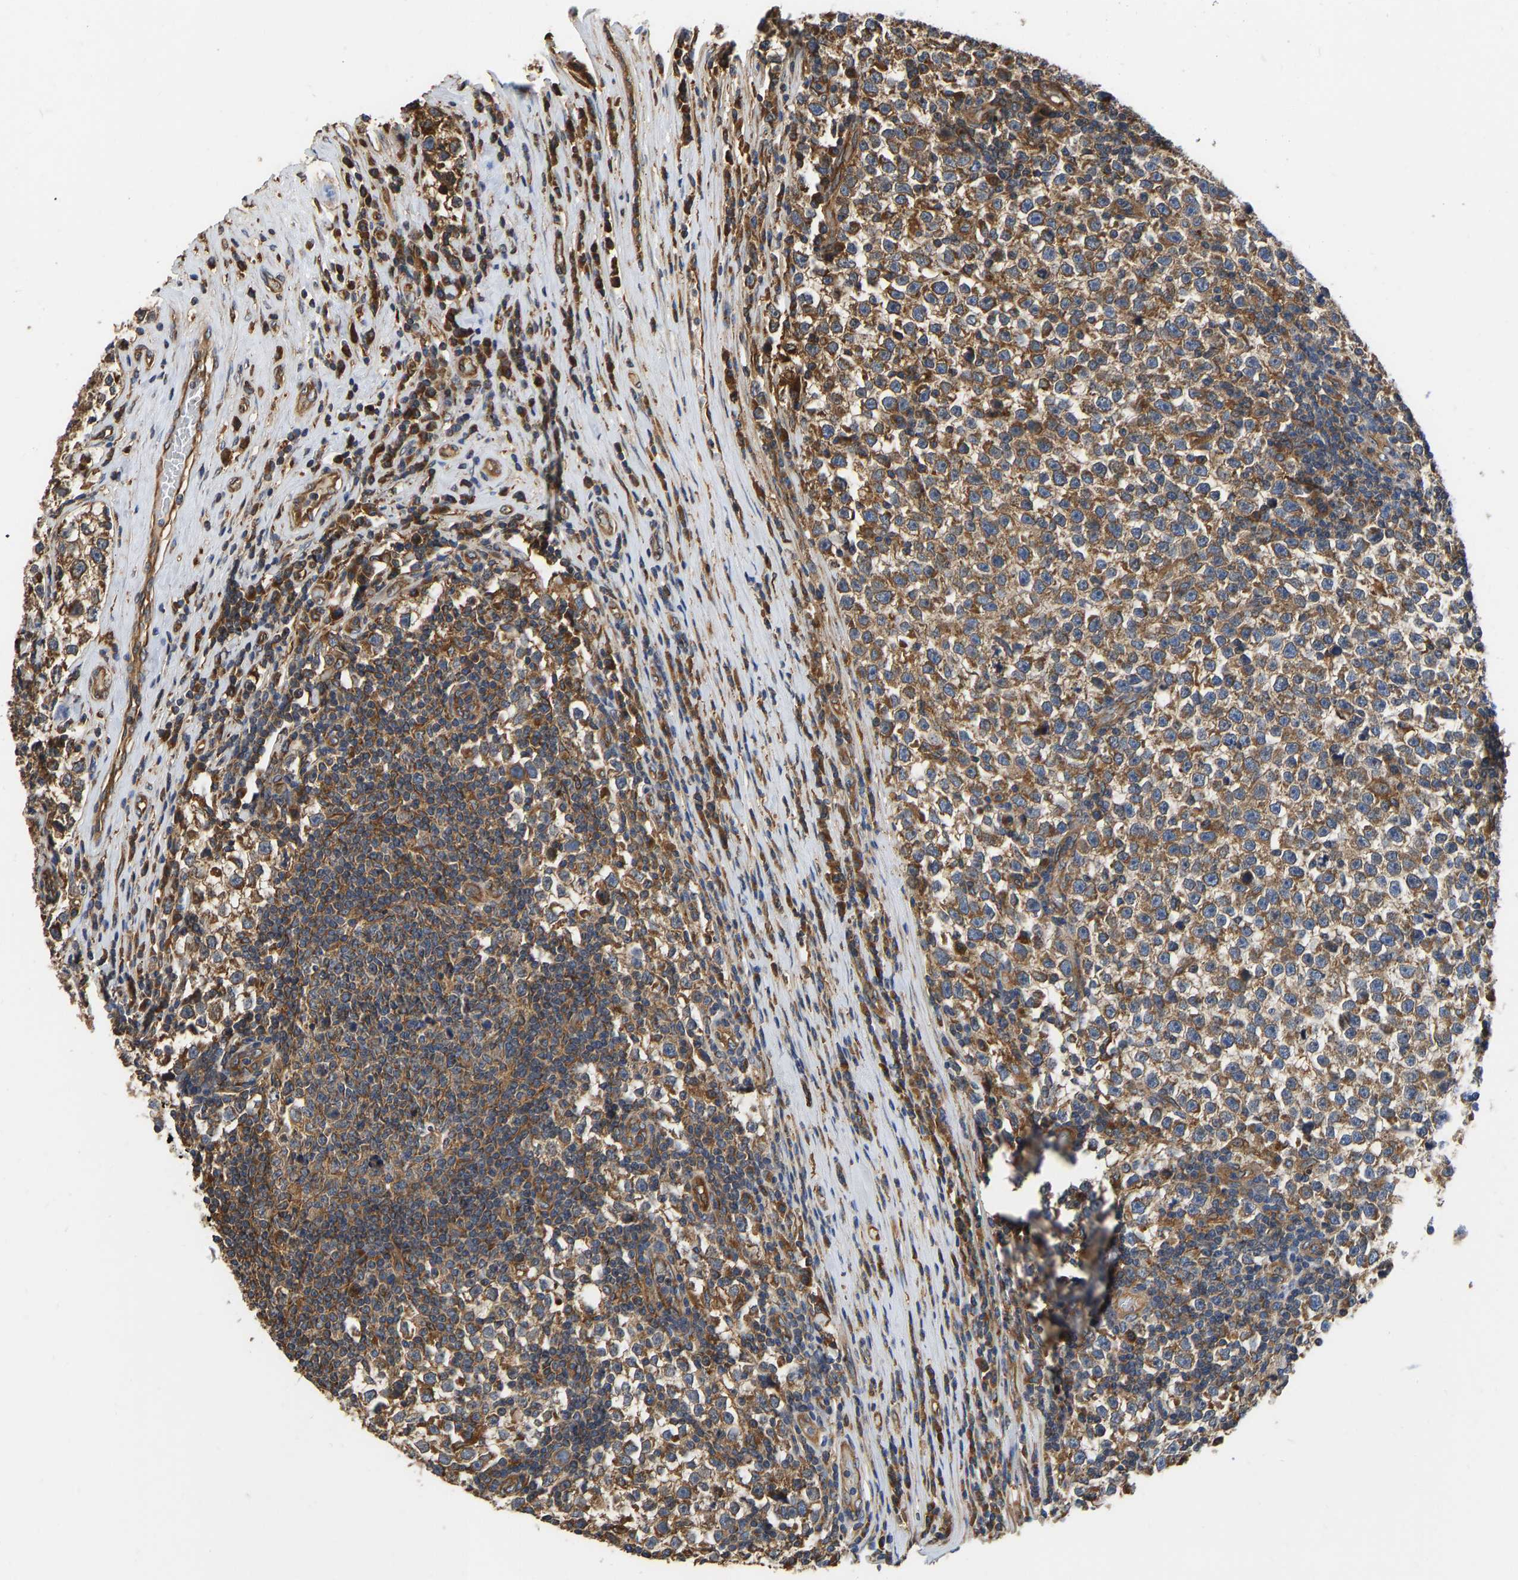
{"staining": {"intensity": "moderate", "quantity": ">75%", "location": "cytoplasmic/membranous"}, "tissue": "testis cancer", "cell_type": "Tumor cells", "image_type": "cancer", "snomed": [{"axis": "morphology", "description": "Normal tissue, NOS"}, {"axis": "morphology", "description": "Seminoma, NOS"}, {"axis": "topography", "description": "Testis"}], "caption": "This histopathology image exhibits immunohistochemistry staining of human testis seminoma, with medium moderate cytoplasmic/membranous staining in approximately >75% of tumor cells.", "gene": "FLNB", "patient": {"sex": "male", "age": 43}}